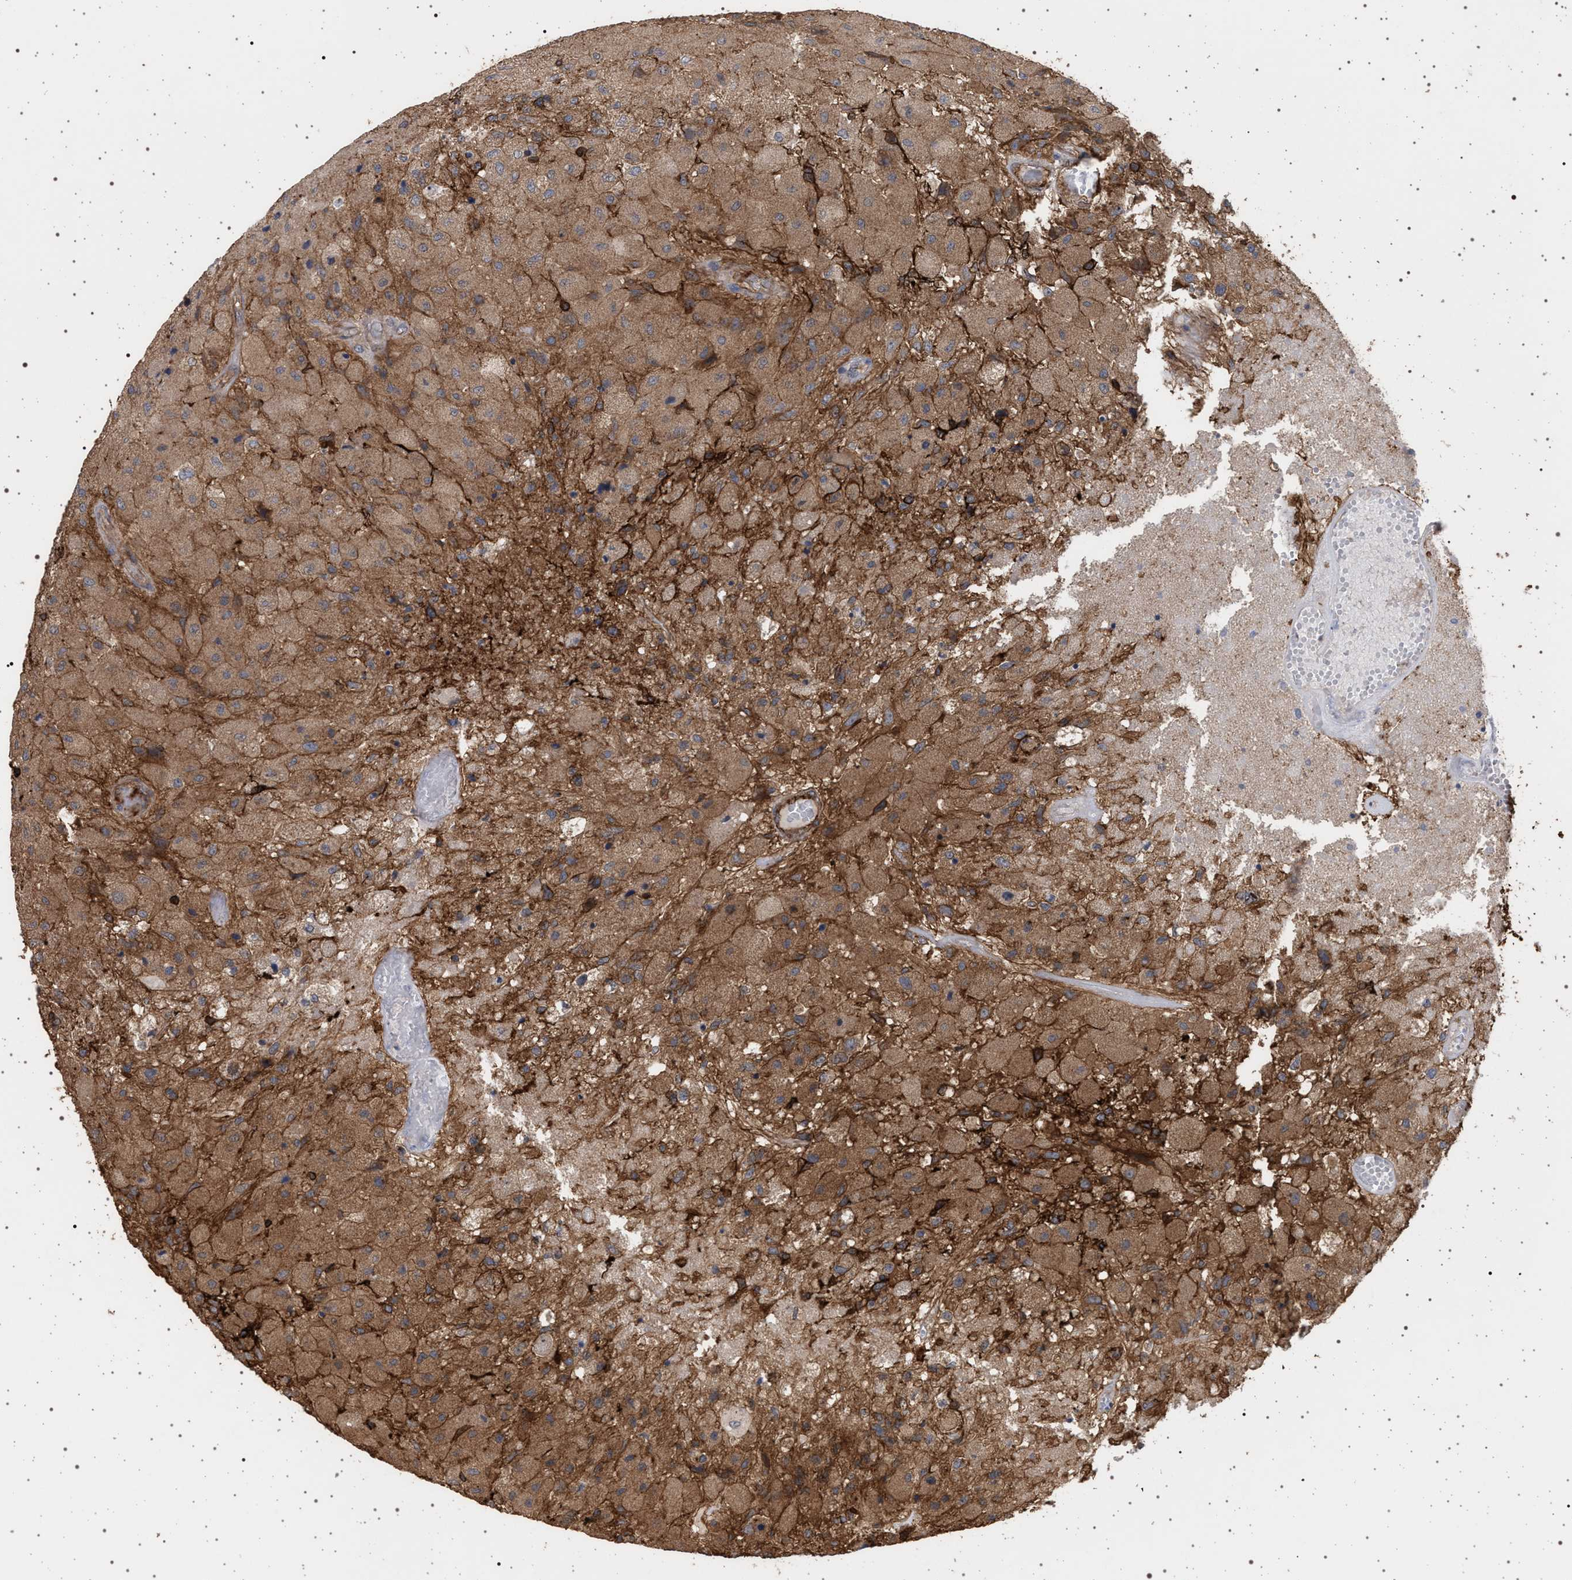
{"staining": {"intensity": "moderate", "quantity": ">75%", "location": "cytoplasmic/membranous"}, "tissue": "glioma", "cell_type": "Tumor cells", "image_type": "cancer", "snomed": [{"axis": "morphology", "description": "Normal tissue, NOS"}, {"axis": "morphology", "description": "Glioma, malignant, High grade"}, {"axis": "topography", "description": "Cerebral cortex"}], "caption": "An immunohistochemistry histopathology image of tumor tissue is shown. Protein staining in brown highlights moderate cytoplasmic/membranous positivity in glioma within tumor cells.", "gene": "IFT20", "patient": {"sex": "male", "age": 77}}